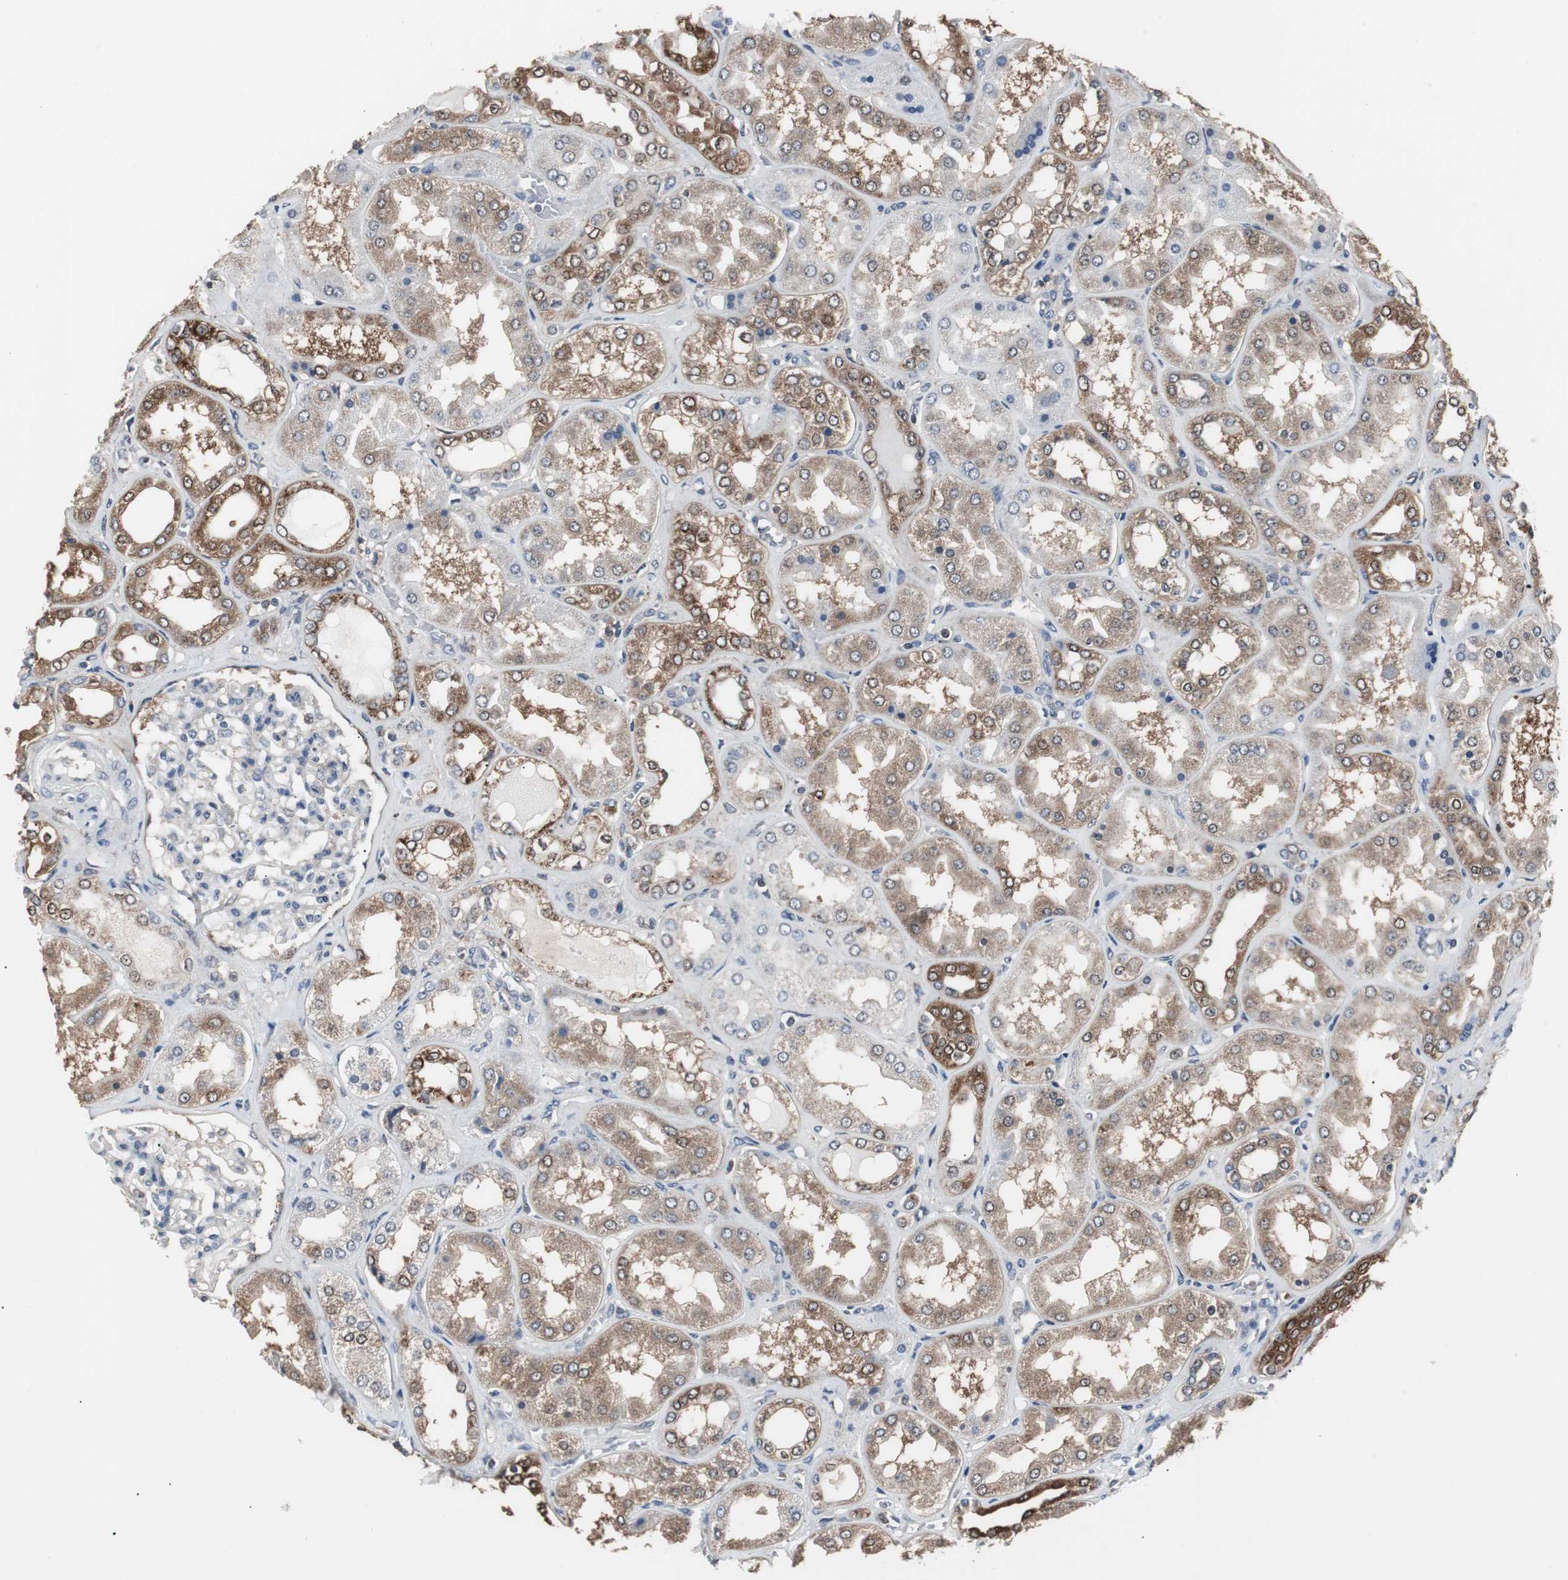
{"staining": {"intensity": "negative", "quantity": "none", "location": "none"}, "tissue": "kidney", "cell_type": "Cells in glomeruli", "image_type": "normal", "snomed": [{"axis": "morphology", "description": "Normal tissue, NOS"}, {"axis": "topography", "description": "Kidney"}], "caption": "Cells in glomeruli are negative for brown protein staining in unremarkable kidney. (DAB immunohistochemistry (IHC) with hematoxylin counter stain).", "gene": "ZSCAN22", "patient": {"sex": "female", "age": 56}}